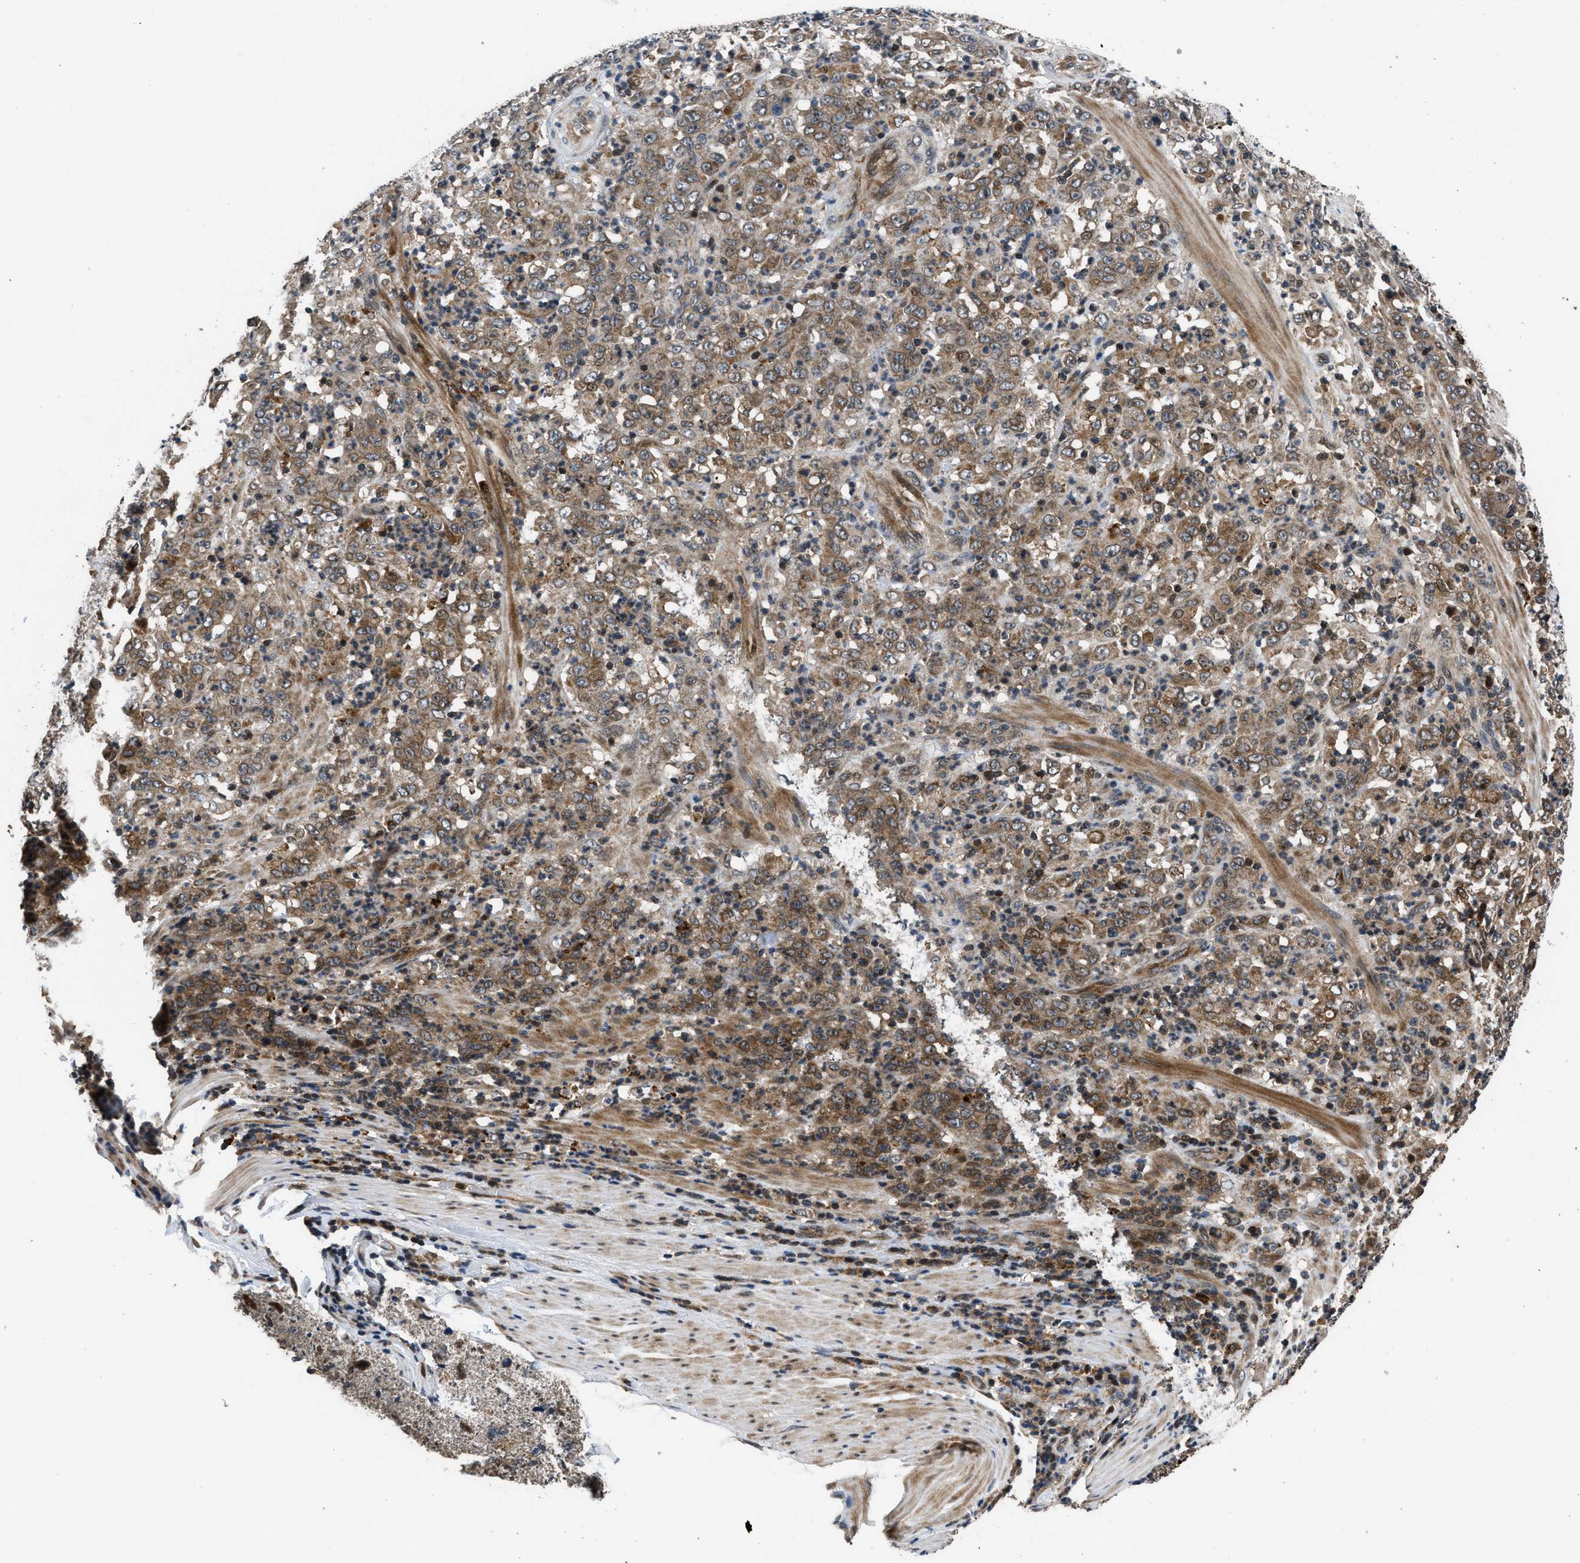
{"staining": {"intensity": "moderate", "quantity": ">75%", "location": "cytoplasmic/membranous"}, "tissue": "stomach cancer", "cell_type": "Tumor cells", "image_type": "cancer", "snomed": [{"axis": "morphology", "description": "Adenocarcinoma, NOS"}, {"axis": "topography", "description": "Stomach, lower"}], "caption": "About >75% of tumor cells in stomach cancer display moderate cytoplasmic/membranous protein staining as visualized by brown immunohistochemical staining.", "gene": "CTBS", "patient": {"sex": "female", "age": 71}}